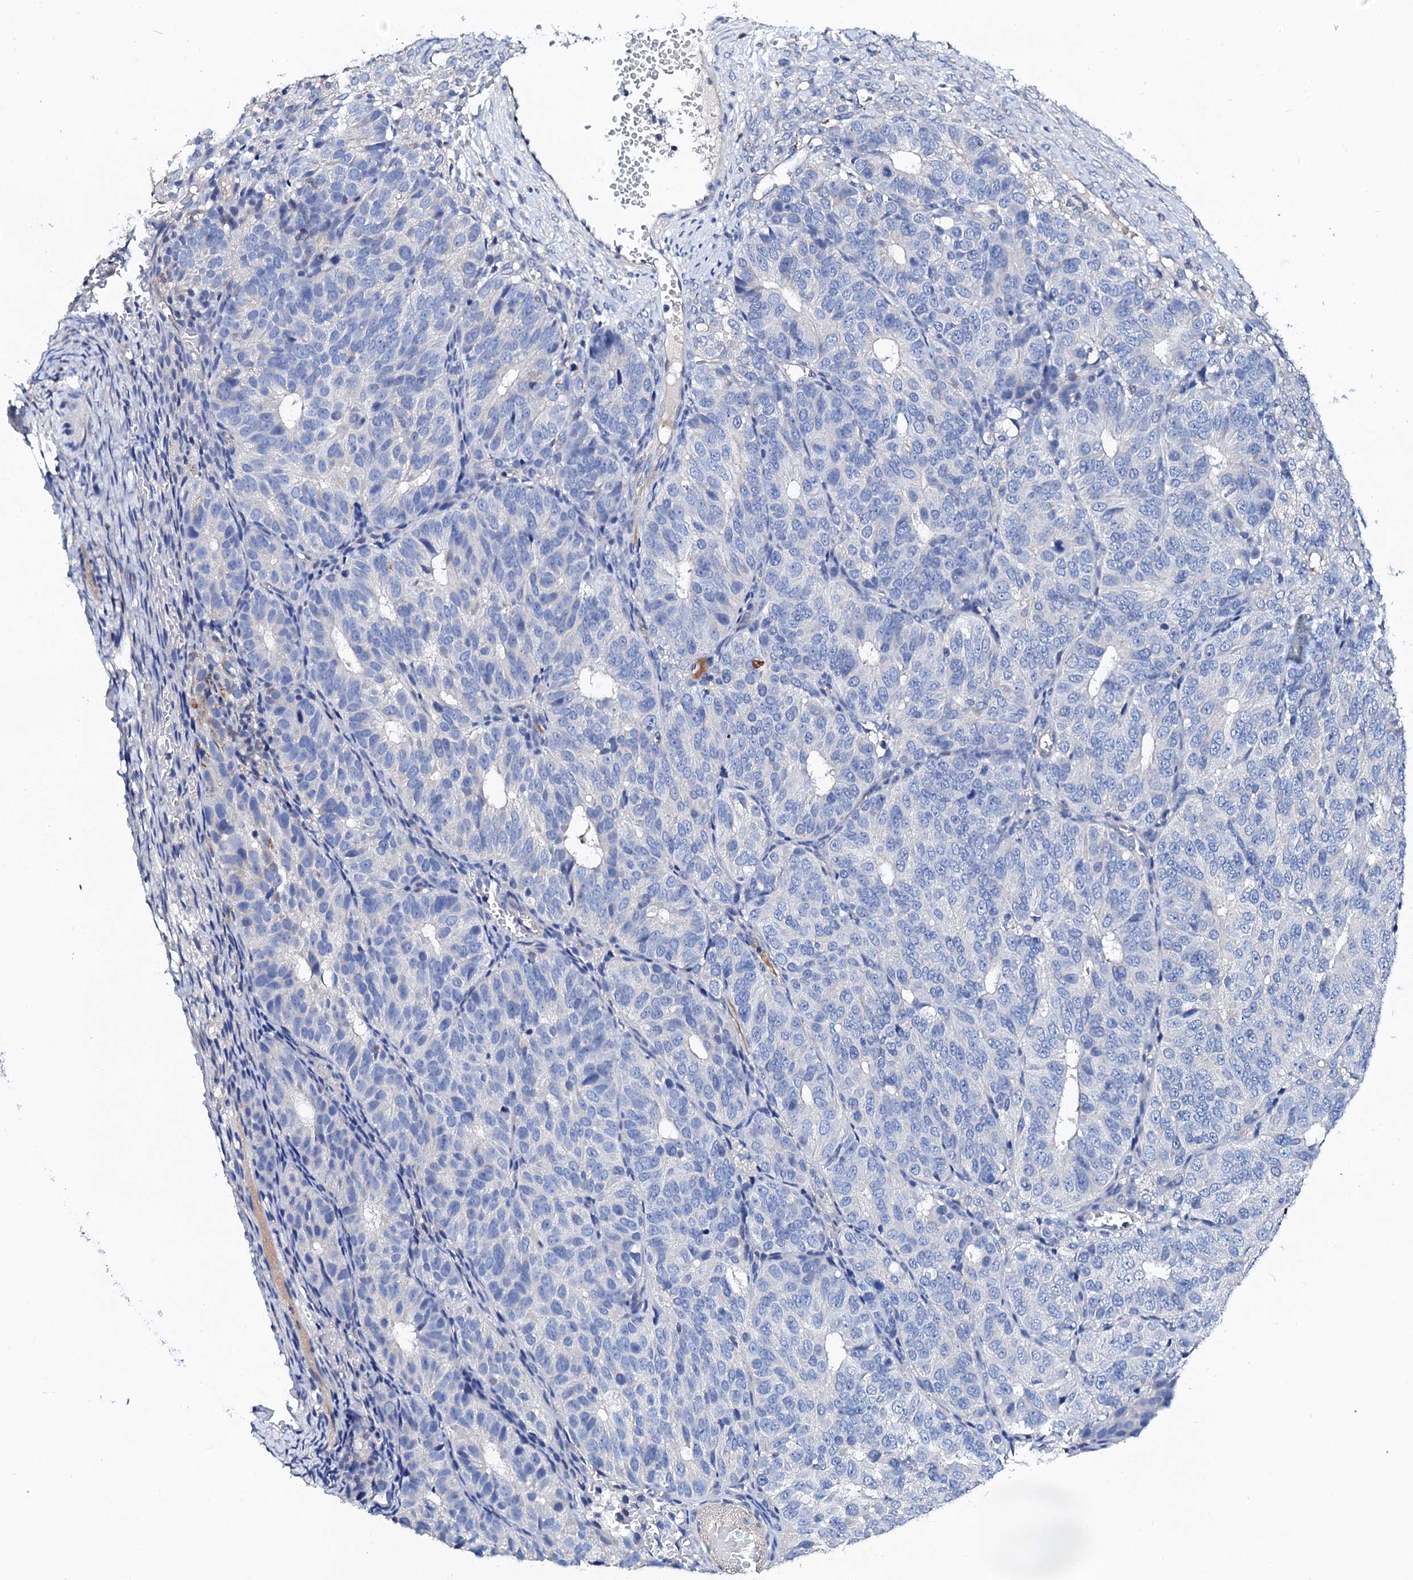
{"staining": {"intensity": "negative", "quantity": "none", "location": "none"}, "tissue": "ovarian cancer", "cell_type": "Tumor cells", "image_type": "cancer", "snomed": [{"axis": "morphology", "description": "Carcinoma, endometroid"}, {"axis": "topography", "description": "Ovary"}], "caption": "Tumor cells show no significant protein expression in ovarian endometroid carcinoma.", "gene": "KLHL32", "patient": {"sex": "female", "age": 51}}